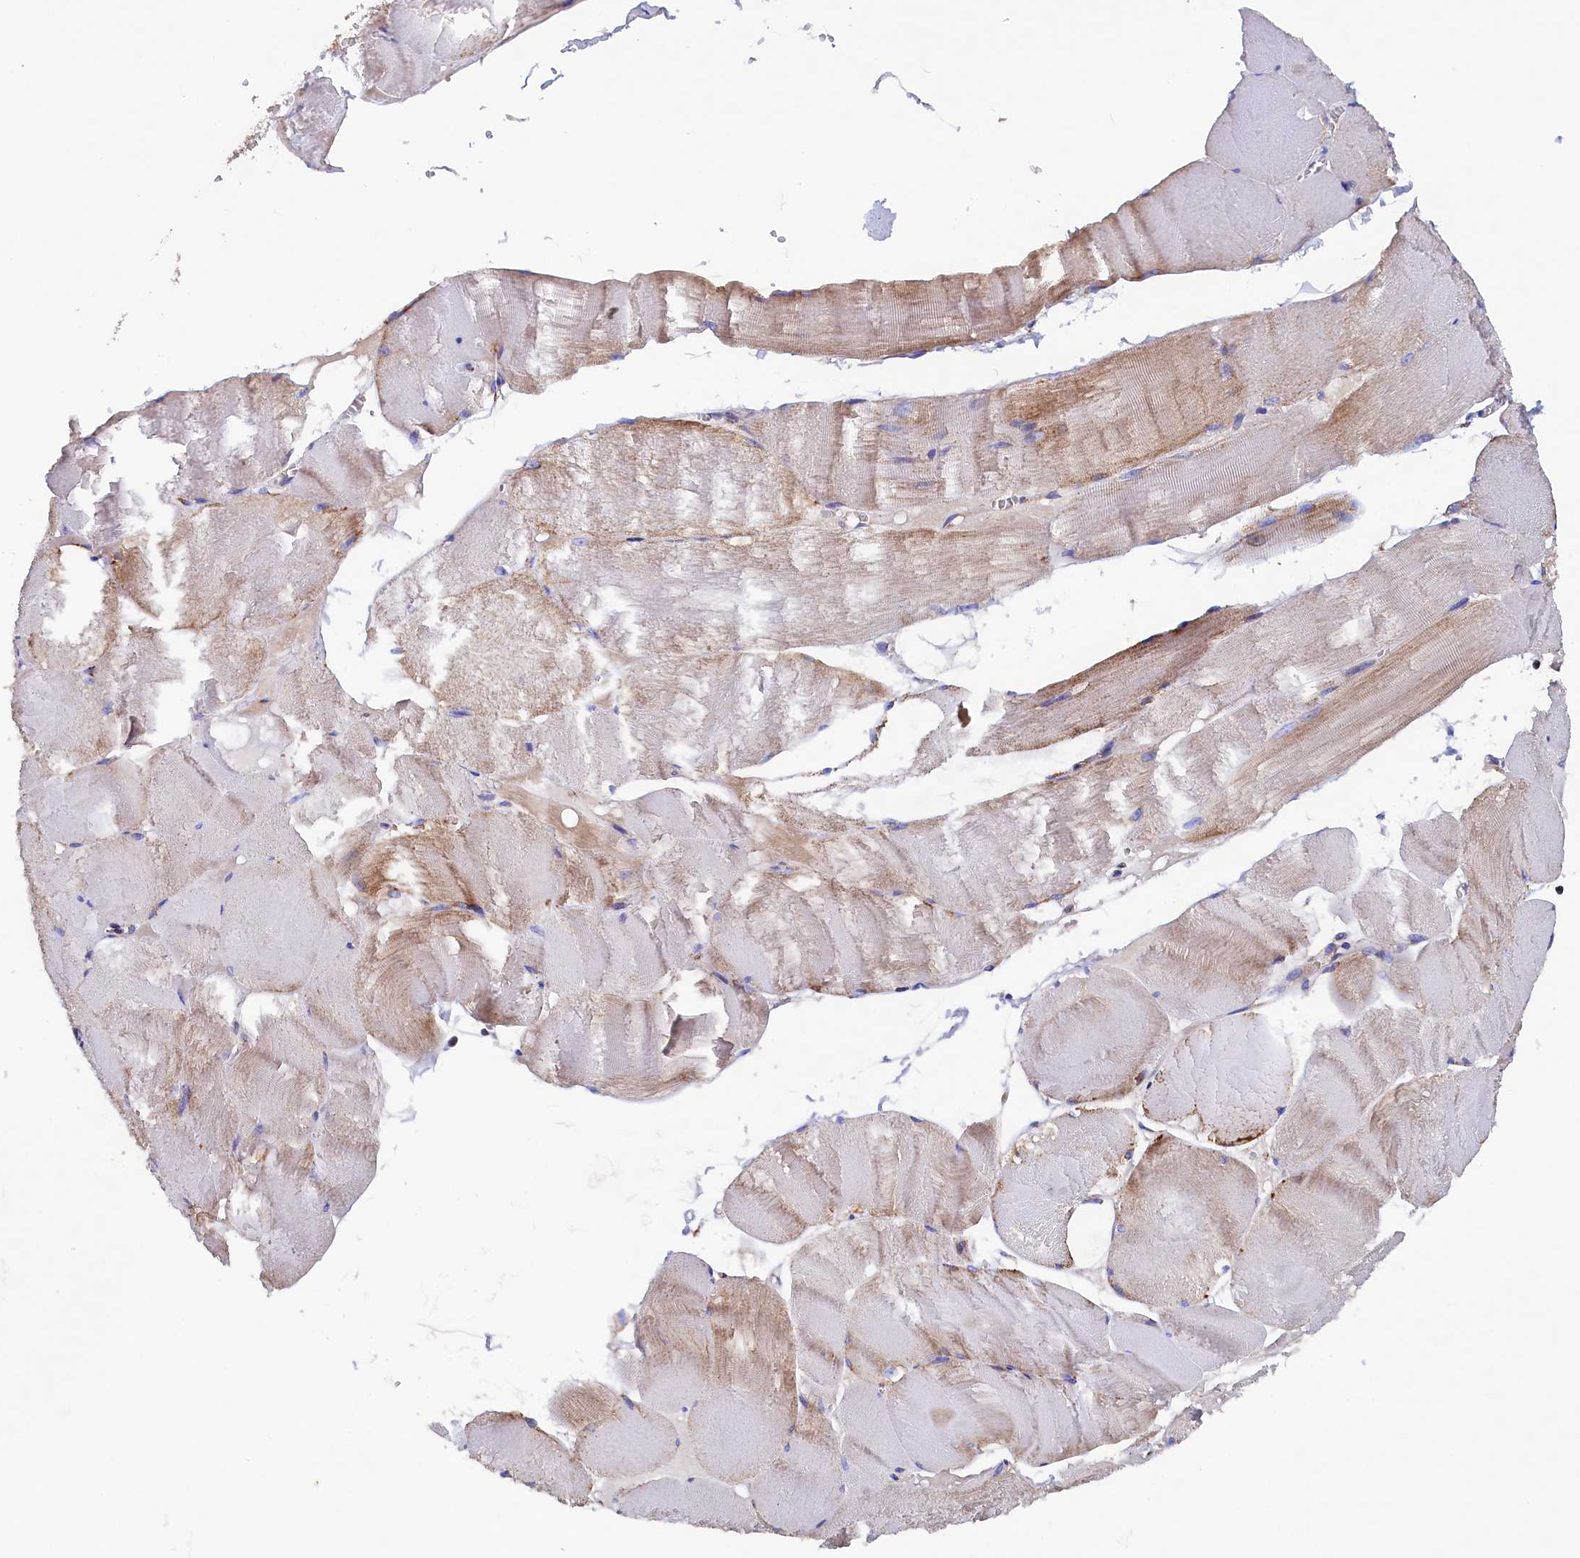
{"staining": {"intensity": "moderate", "quantity": "<25%", "location": "cytoplasmic/membranous"}, "tissue": "skeletal muscle", "cell_type": "Myocytes", "image_type": "normal", "snomed": [{"axis": "morphology", "description": "Normal tissue, NOS"}, {"axis": "morphology", "description": "Basal cell carcinoma"}, {"axis": "topography", "description": "Skeletal muscle"}], "caption": "Protein positivity by immunohistochemistry (IHC) reveals moderate cytoplasmic/membranous positivity in about <25% of myocytes in unremarkable skeletal muscle. (Stains: DAB in brown, nuclei in blue, Microscopy: brightfield microscopy at high magnification).", "gene": "SLC39A3", "patient": {"sex": "female", "age": 64}}